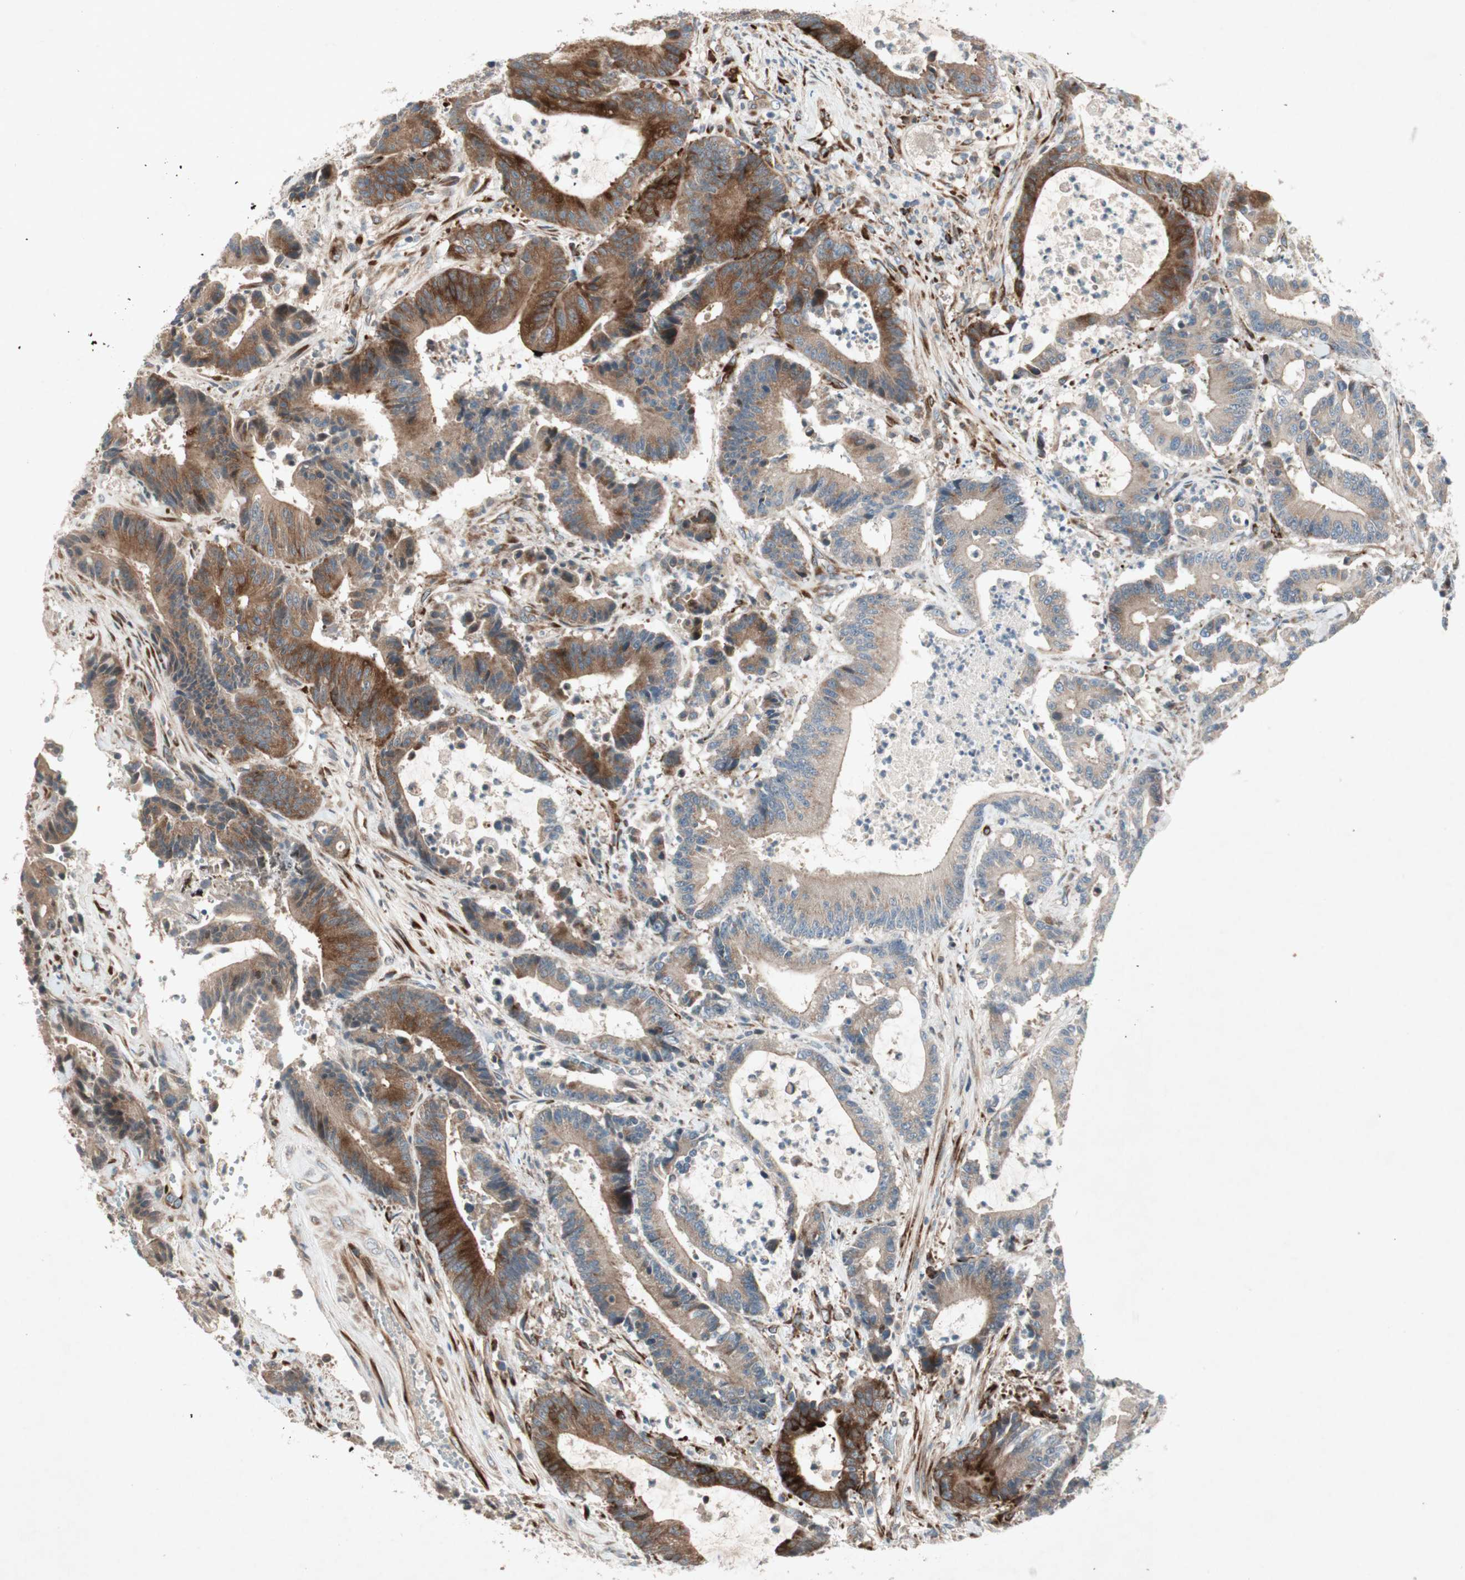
{"staining": {"intensity": "strong", "quantity": ">75%", "location": "cytoplasmic/membranous"}, "tissue": "colorectal cancer", "cell_type": "Tumor cells", "image_type": "cancer", "snomed": [{"axis": "morphology", "description": "Adenocarcinoma, NOS"}, {"axis": "topography", "description": "Colon"}], "caption": "This is an image of IHC staining of colorectal cancer (adenocarcinoma), which shows strong staining in the cytoplasmic/membranous of tumor cells.", "gene": "APOO", "patient": {"sex": "female", "age": 84}}